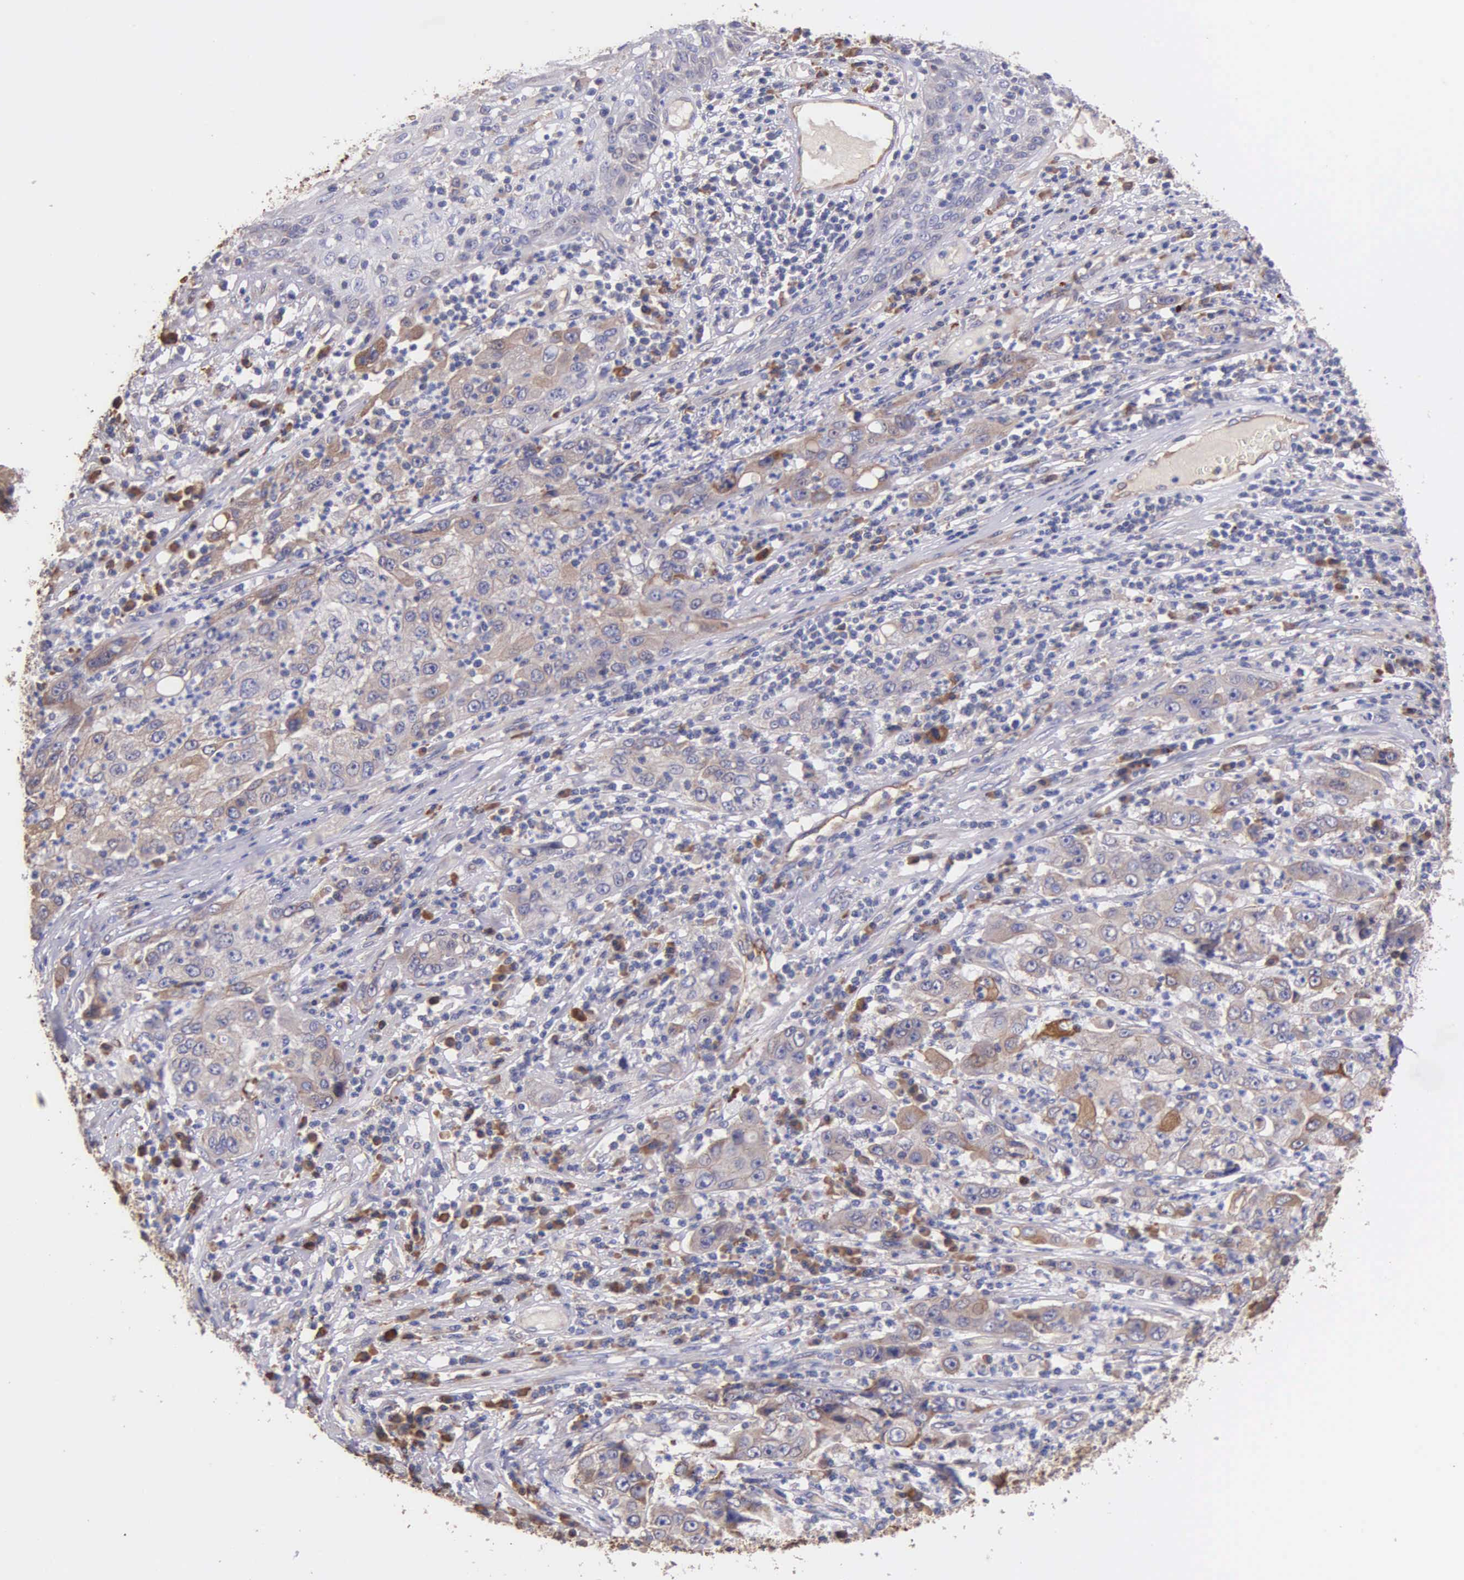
{"staining": {"intensity": "weak", "quantity": ">75%", "location": "cytoplasmic/membranous"}, "tissue": "cervical cancer", "cell_type": "Tumor cells", "image_type": "cancer", "snomed": [{"axis": "morphology", "description": "Squamous cell carcinoma, NOS"}, {"axis": "topography", "description": "Cervix"}], "caption": "Human cervical squamous cell carcinoma stained with a brown dye displays weak cytoplasmic/membranous positive staining in about >75% of tumor cells.", "gene": "ZC3H12B", "patient": {"sex": "female", "age": 36}}